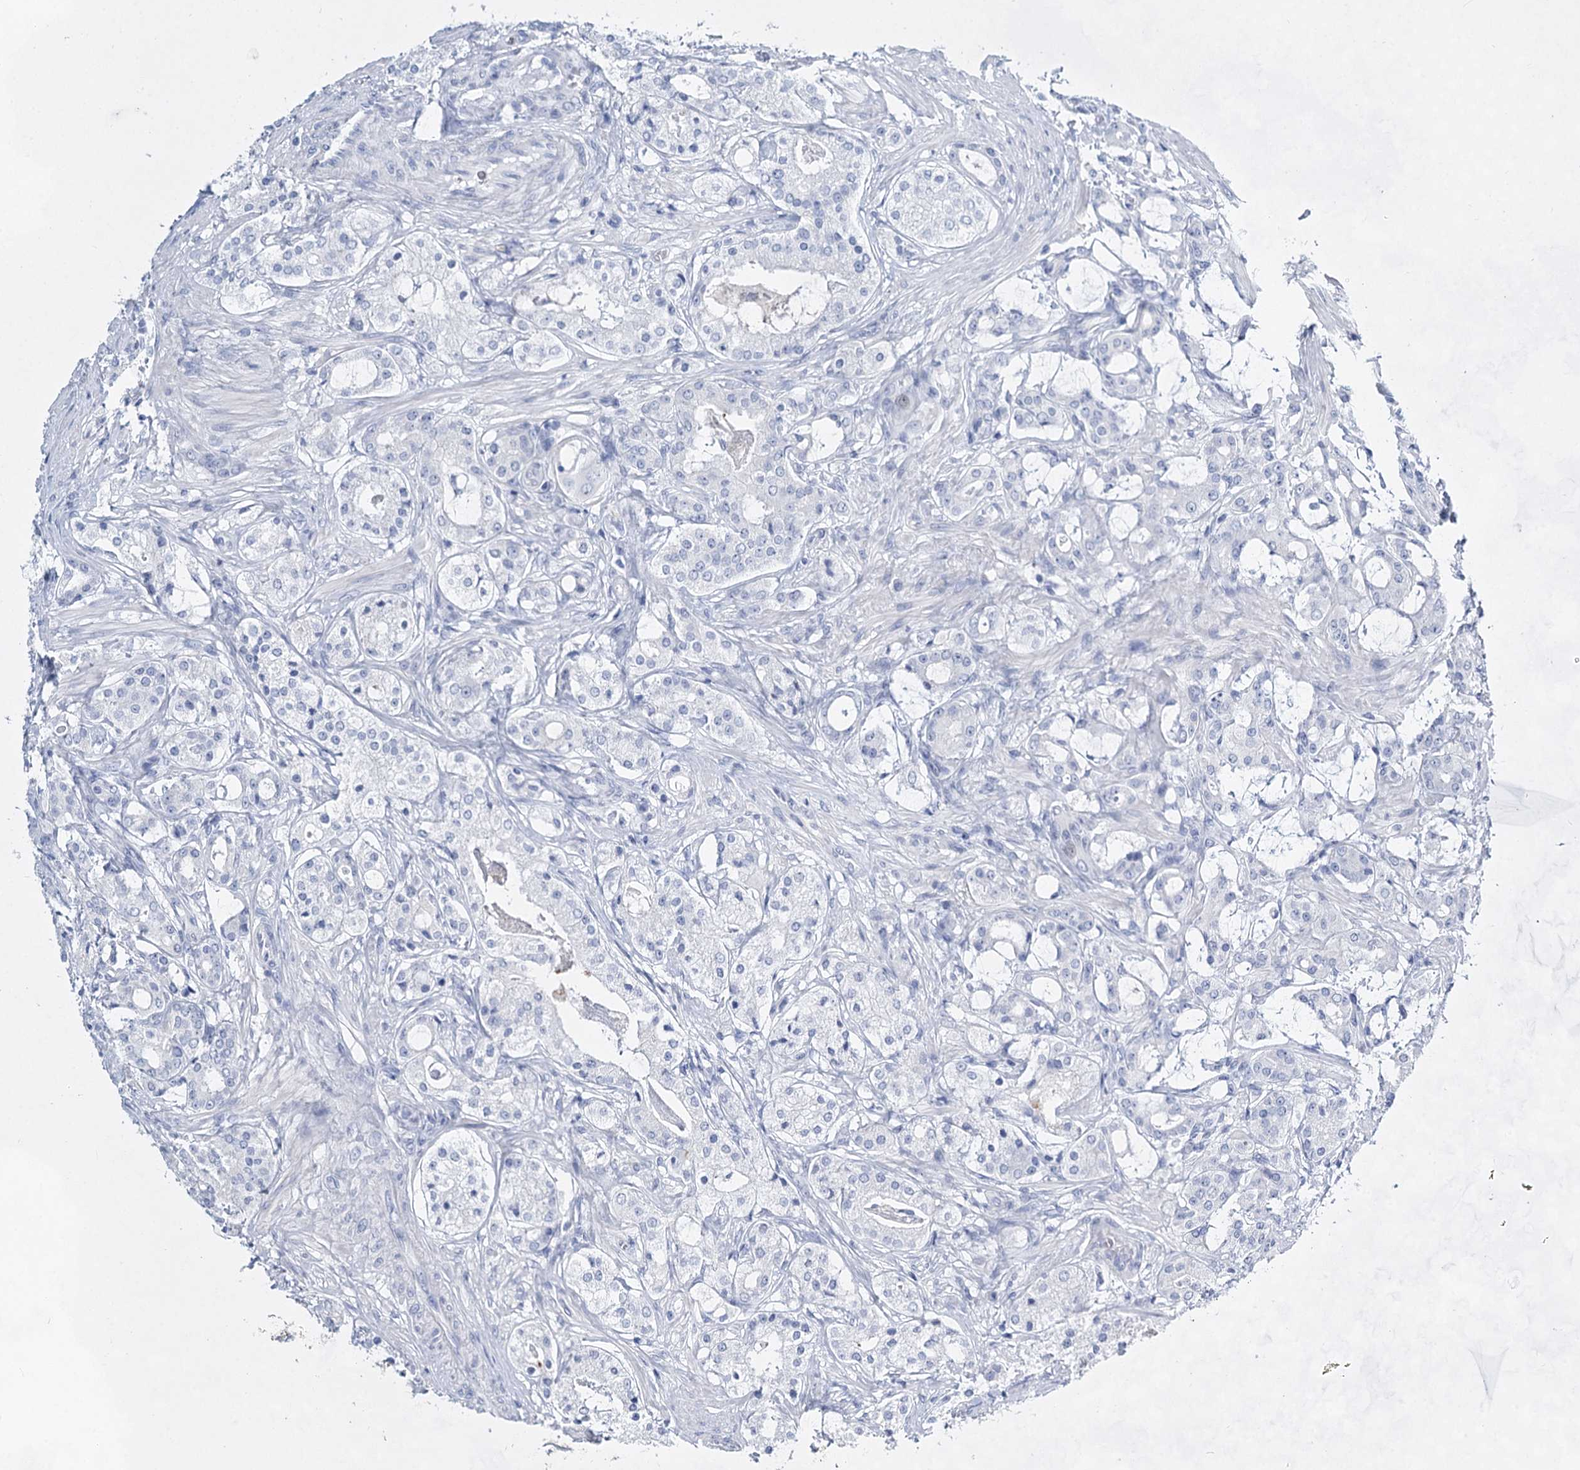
{"staining": {"intensity": "negative", "quantity": "none", "location": "none"}, "tissue": "prostate cancer", "cell_type": "Tumor cells", "image_type": "cancer", "snomed": [{"axis": "morphology", "description": "Adenocarcinoma, High grade"}, {"axis": "topography", "description": "Prostate"}], "caption": "Immunohistochemistry (IHC) of human prostate cancer (adenocarcinoma (high-grade)) shows no positivity in tumor cells.", "gene": "SLC17A2", "patient": {"sex": "male", "age": 63}}